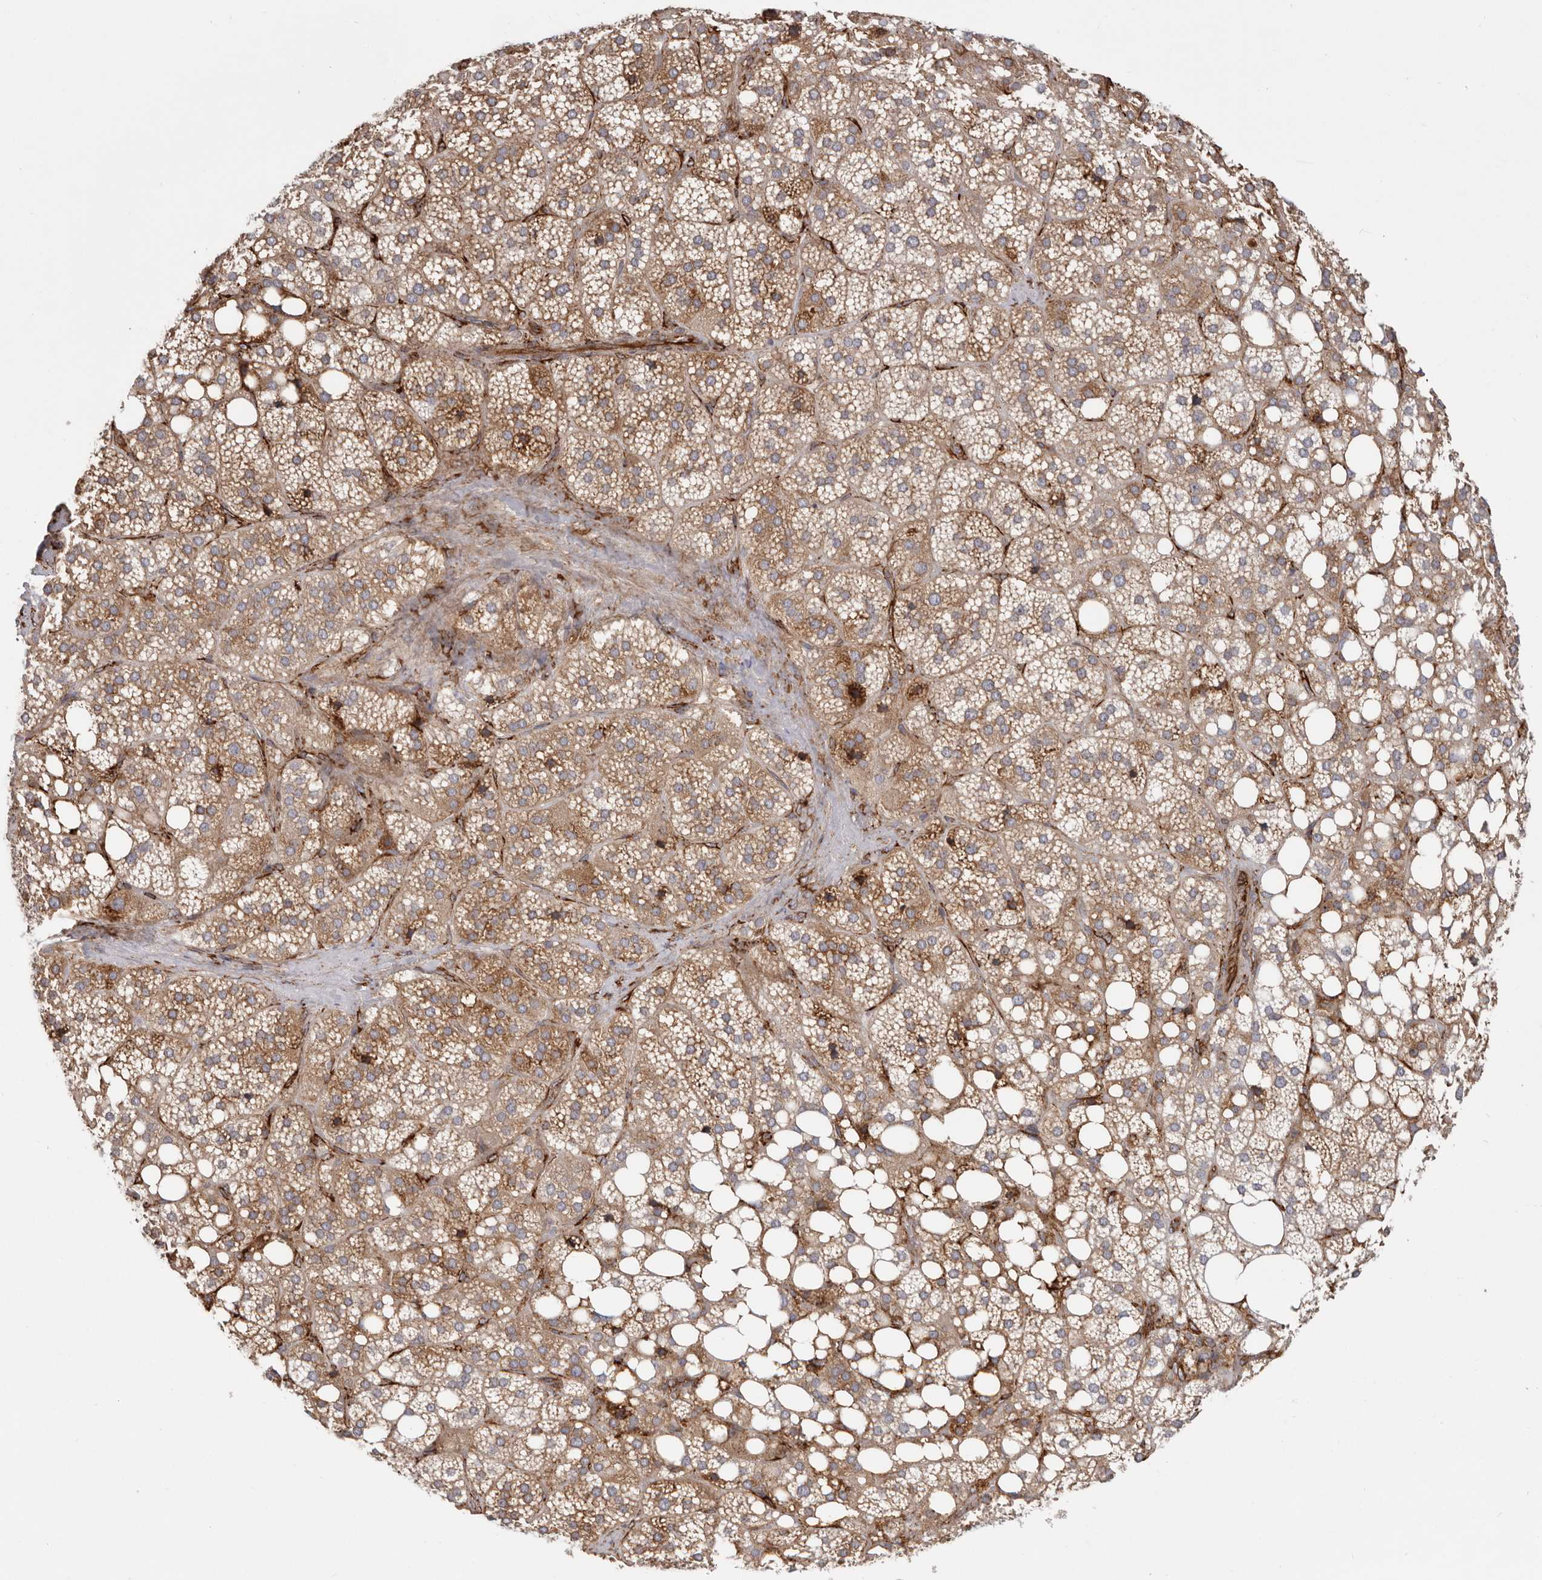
{"staining": {"intensity": "moderate", "quantity": ">75%", "location": "cytoplasmic/membranous"}, "tissue": "adrenal gland", "cell_type": "Glandular cells", "image_type": "normal", "snomed": [{"axis": "morphology", "description": "Normal tissue, NOS"}, {"axis": "topography", "description": "Adrenal gland"}], "caption": "DAB immunohistochemical staining of benign human adrenal gland exhibits moderate cytoplasmic/membranous protein expression in about >75% of glandular cells.", "gene": "WDTC1", "patient": {"sex": "female", "age": 59}}